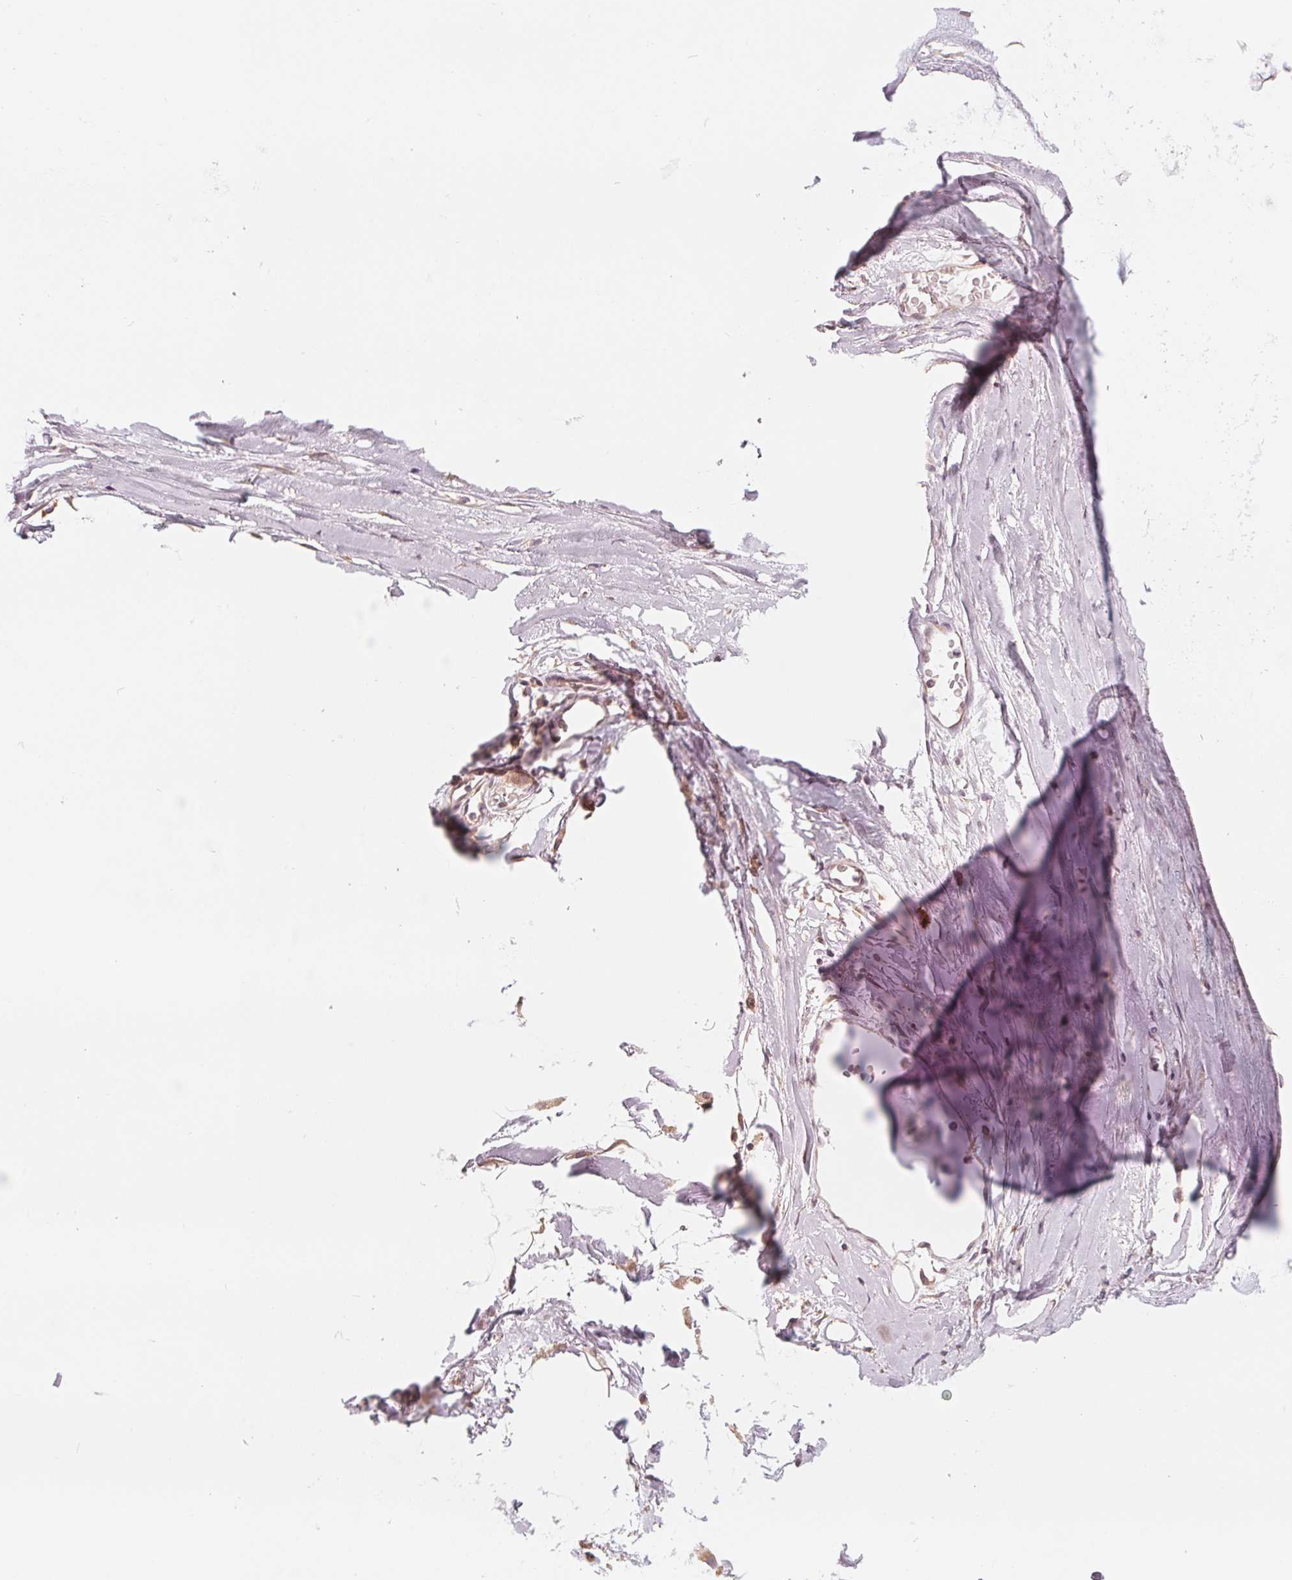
{"staining": {"intensity": "negative", "quantity": "none", "location": "none"}, "tissue": "soft tissue", "cell_type": "Chondrocytes", "image_type": "normal", "snomed": [{"axis": "morphology", "description": "Normal tissue, NOS"}, {"axis": "topography", "description": "Cartilage tissue"}, {"axis": "topography", "description": "Nasopharynx"}, {"axis": "topography", "description": "Thyroid gland"}], "caption": "Immunohistochemical staining of benign soft tissue shows no significant positivity in chondrocytes. The staining was performed using DAB to visualize the protein expression in brown, while the nuclei were stained in blue with hematoxylin (Magnification: 20x).", "gene": "GIGYF2", "patient": {"sex": "male", "age": 63}}